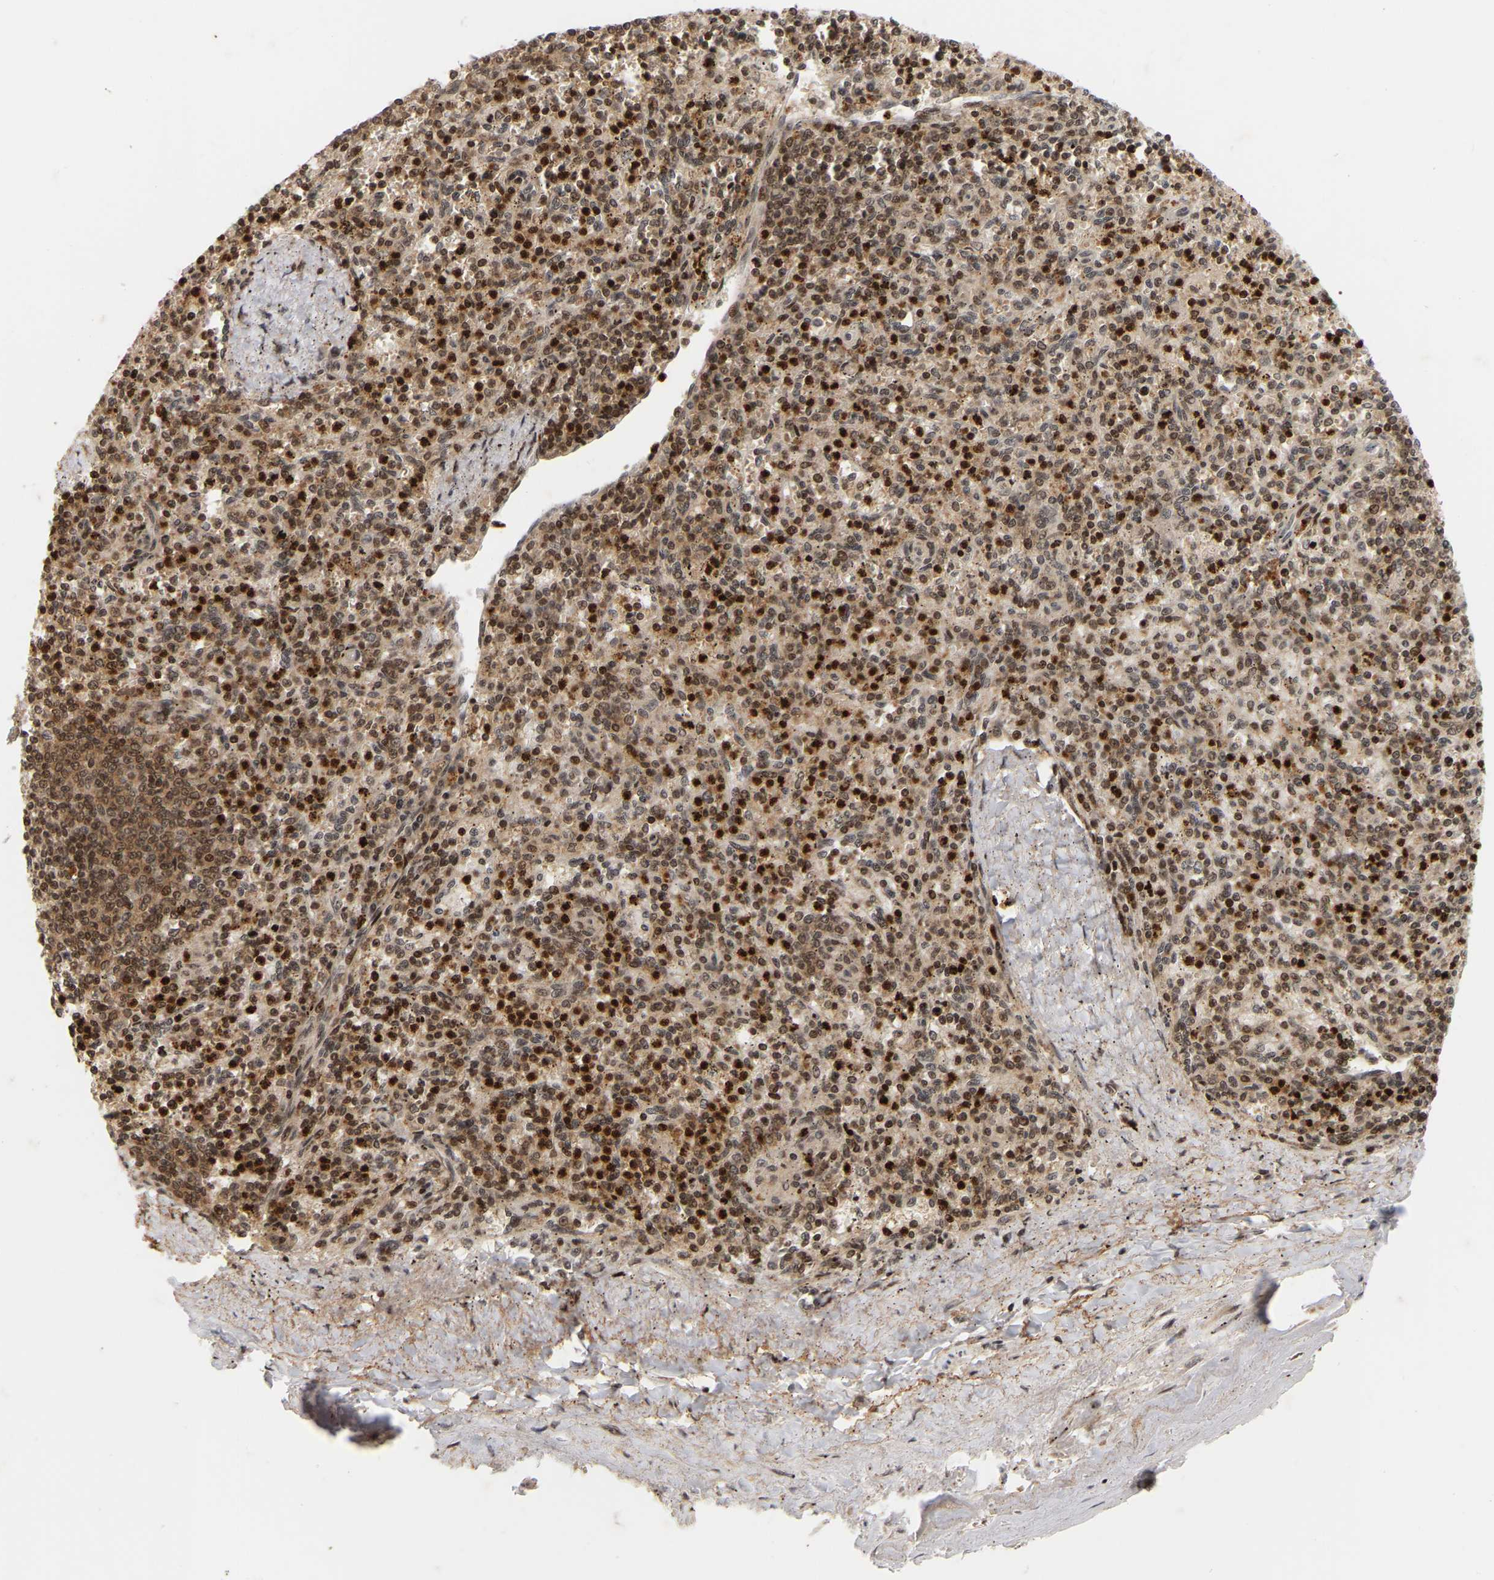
{"staining": {"intensity": "strong", "quantity": "25%-75%", "location": "cytoplasmic/membranous,nuclear"}, "tissue": "spleen", "cell_type": "Cells in red pulp", "image_type": "normal", "snomed": [{"axis": "morphology", "description": "Normal tissue, NOS"}, {"axis": "topography", "description": "Spleen"}], "caption": "Strong cytoplasmic/membranous,nuclear positivity is appreciated in approximately 25%-75% of cells in red pulp in unremarkable spleen. The staining is performed using DAB brown chromogen to label protein expression. The nuclei are counter-stained blue using hematoxylin.", "gene": "NFE2L2", "patient": {"sex": "male", "age": 72}}